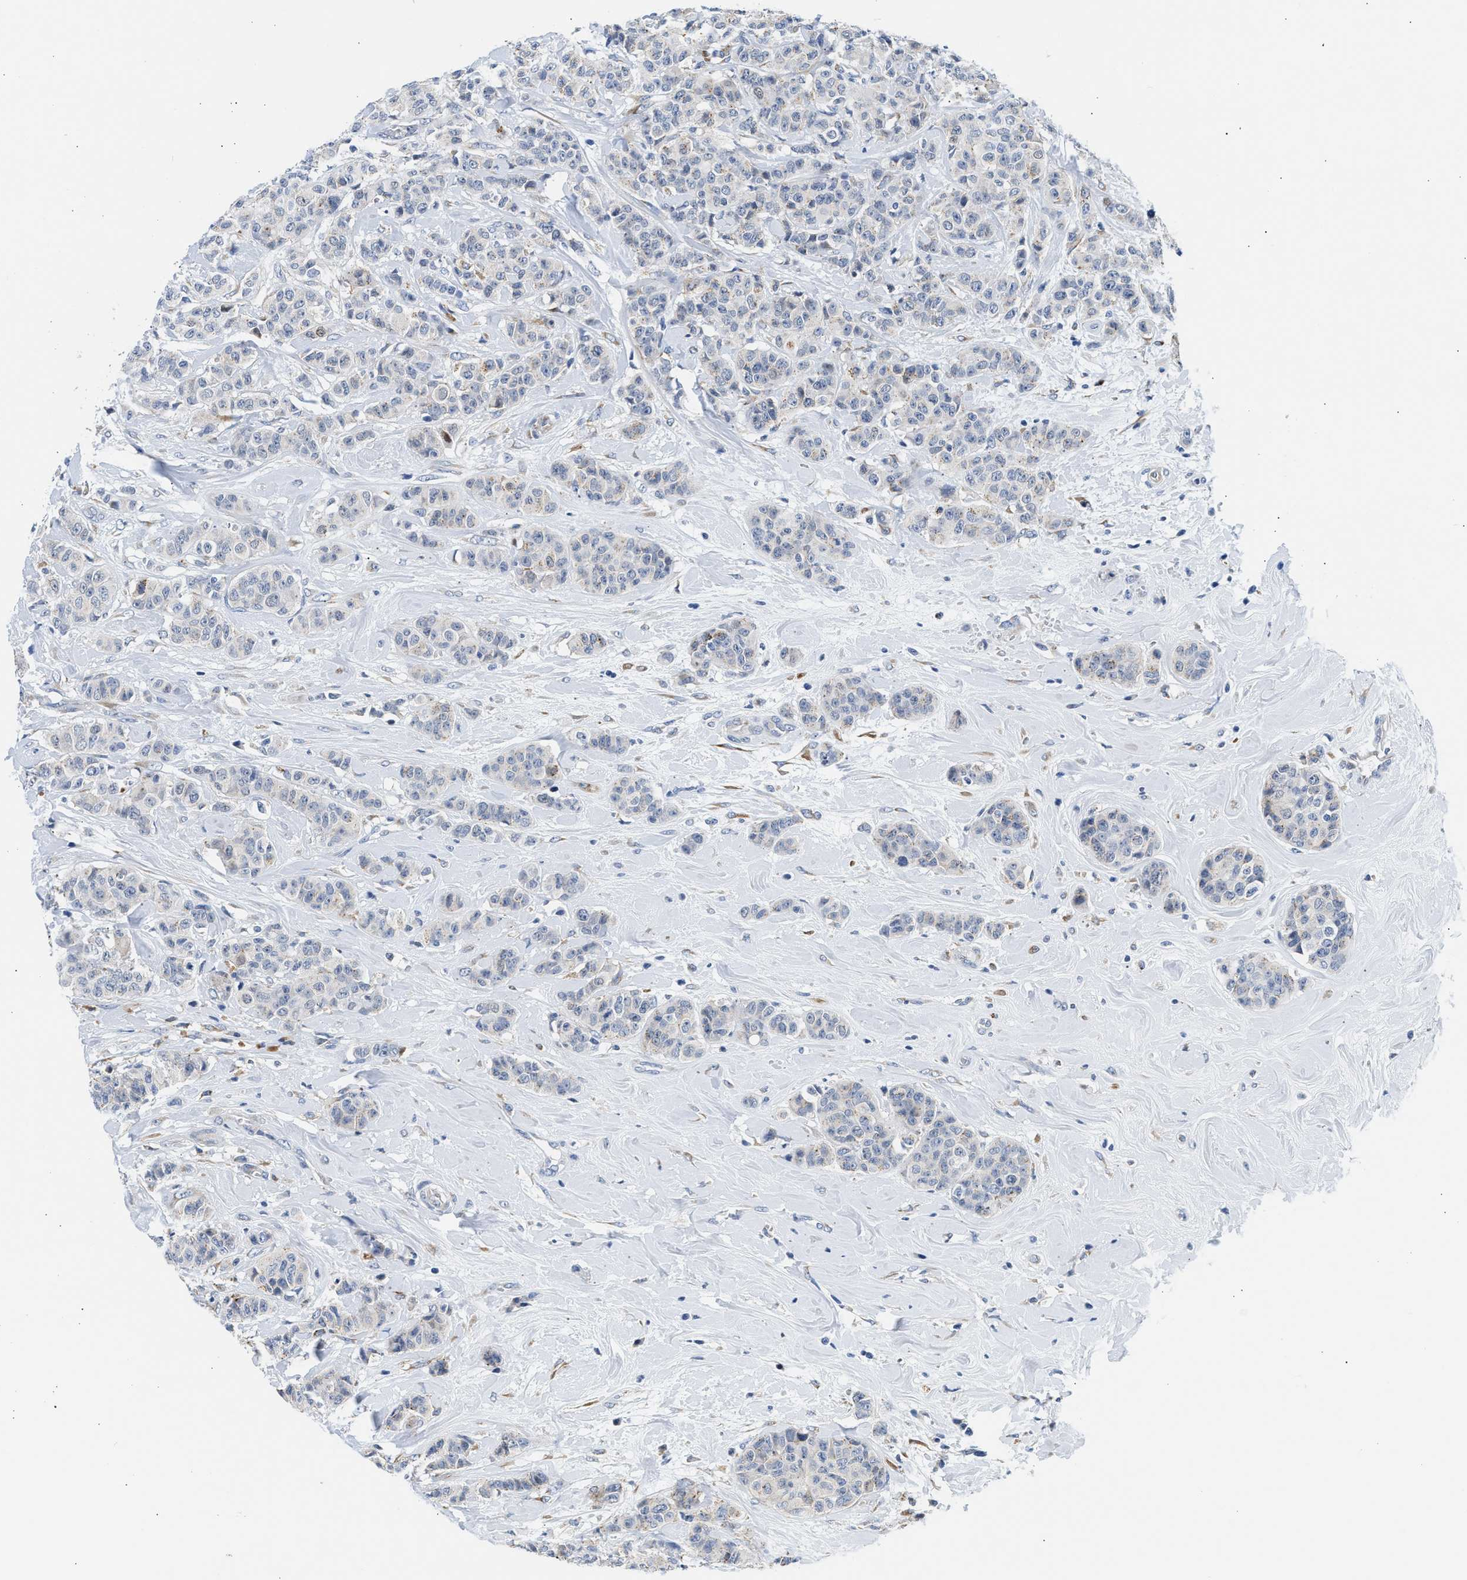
{"staining": {"intensity": "negative", "quantity": "none", "location": "none"}, "tissue": "breast cancer", "cell_type": "Tumor cells", "image_type": "cancer", "snomed": [{"axis": "morphology", "description": "Normal tissue, NOS"}, {"axis": "morphology", "description": "Duct carcinoma"}, {"axis": "topography", "description": "Breast"}], "caption": "Tumor cells show no significant protein expression in breast cancer. (Brightfield microscopy of DAB (3,3'-diaminobenzidine) immunohistochemistry (IHC) at high magnification).", "gene": "PPM1L", "patient": {"sex": "female", "age": 40}}